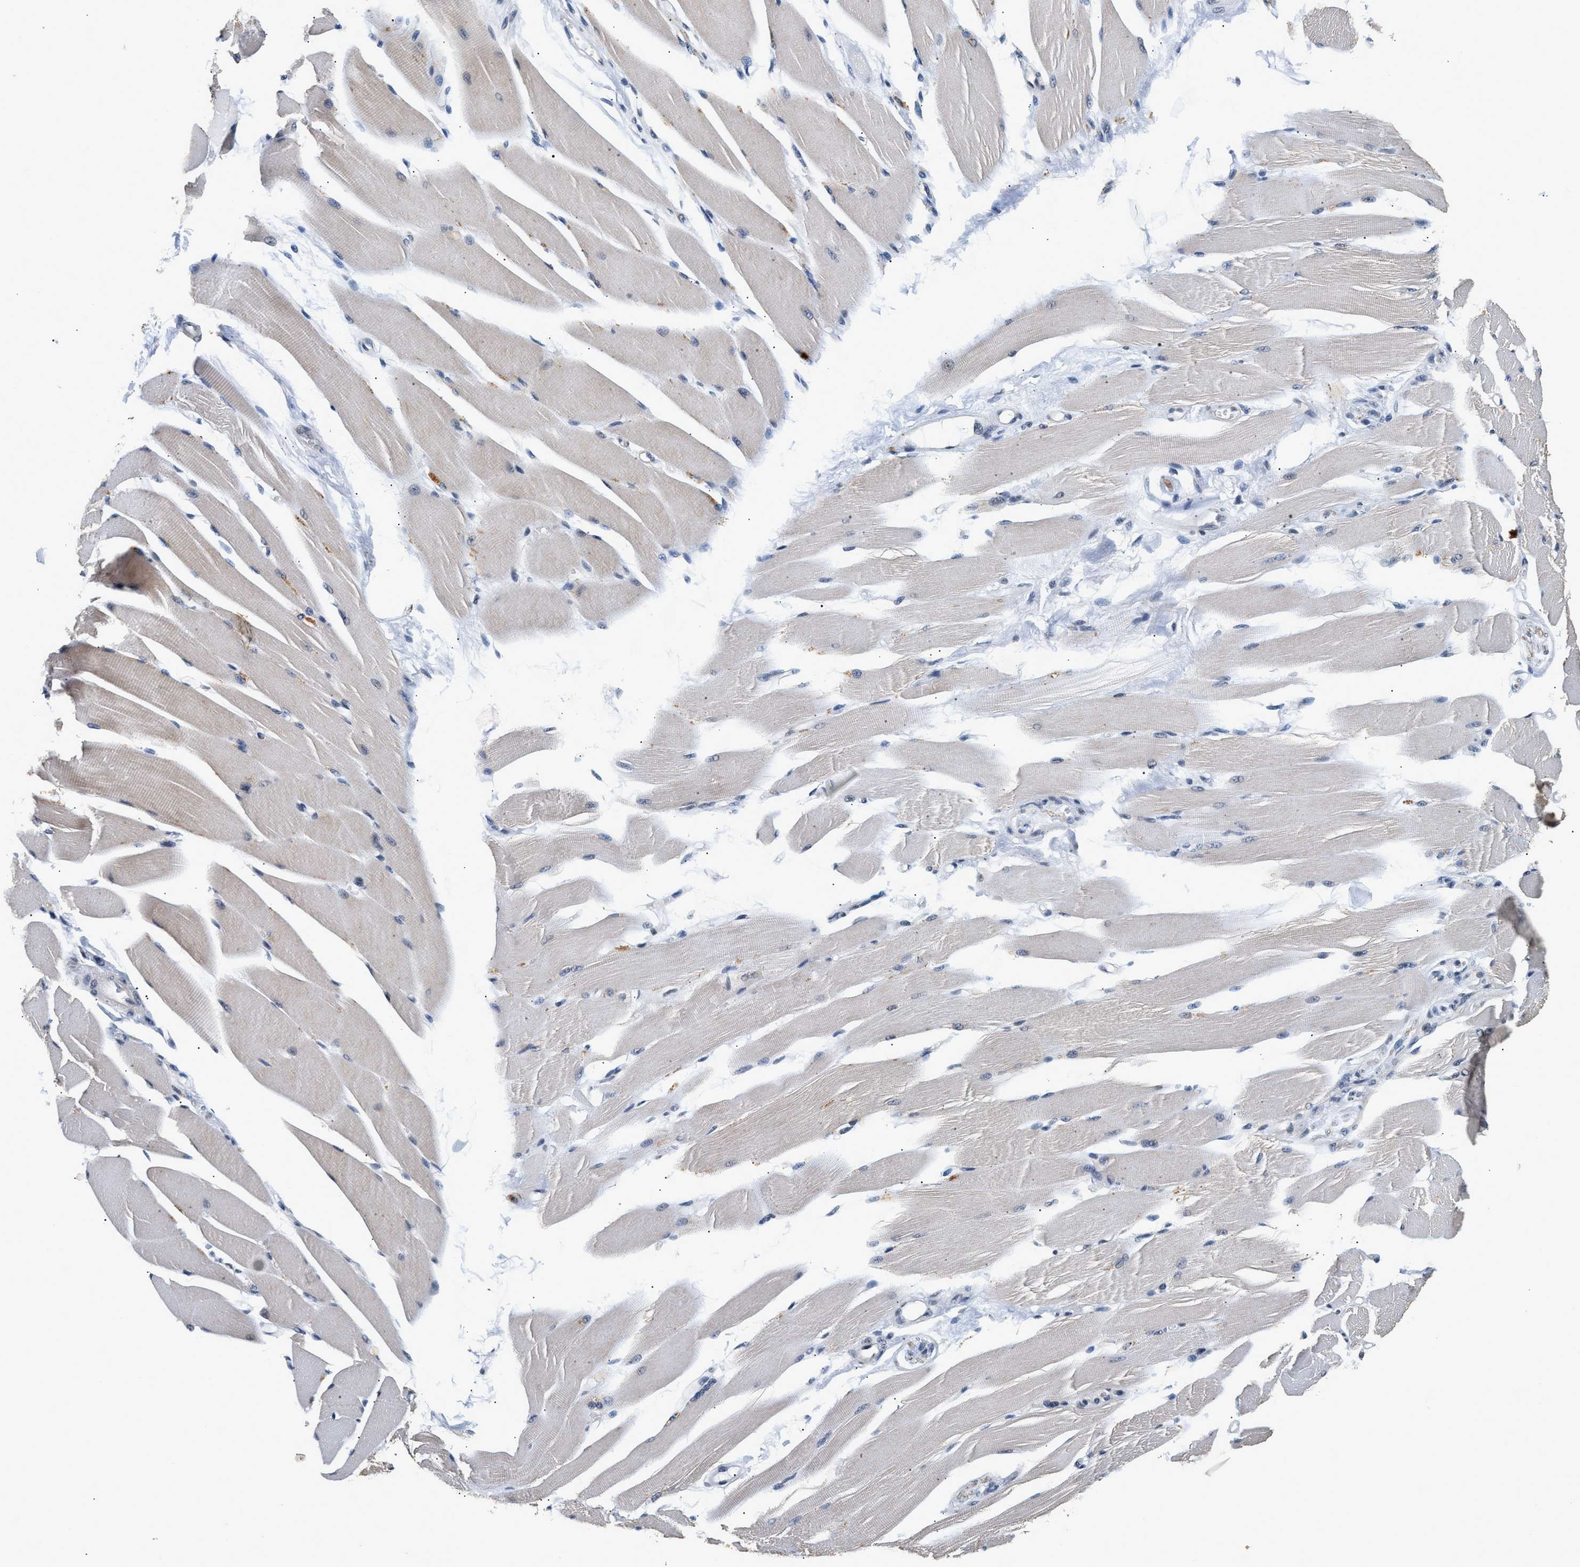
{"staining": {"intensity": "moderate", "quantity": "<25%", "location": "cytoplasmic/membranous"}, "tissue": "skeletal muscle", "cell_type": "Myocytes", "image_type": "normal", "snomed": [{"axis": "morphology", "description": "Normal tissue, NOS"}, {"axis": "topography", "description": "Skeletal muscle"}, {"axis": "topography", "description": "Peripheral nerve tissue"}], "caption": "High-magnification brightfield microscopy of normal skeletal muscle stained with DAB (3,3'-diaminobenzidine) (brown) and counterstained with hematoxylin (blue). myocytes exhibit moderate cytoplasmic/membranous staining is seen in about<25% of cells.", "gene": "THOC1", "patient": {"sex": "female", "age": 84}}